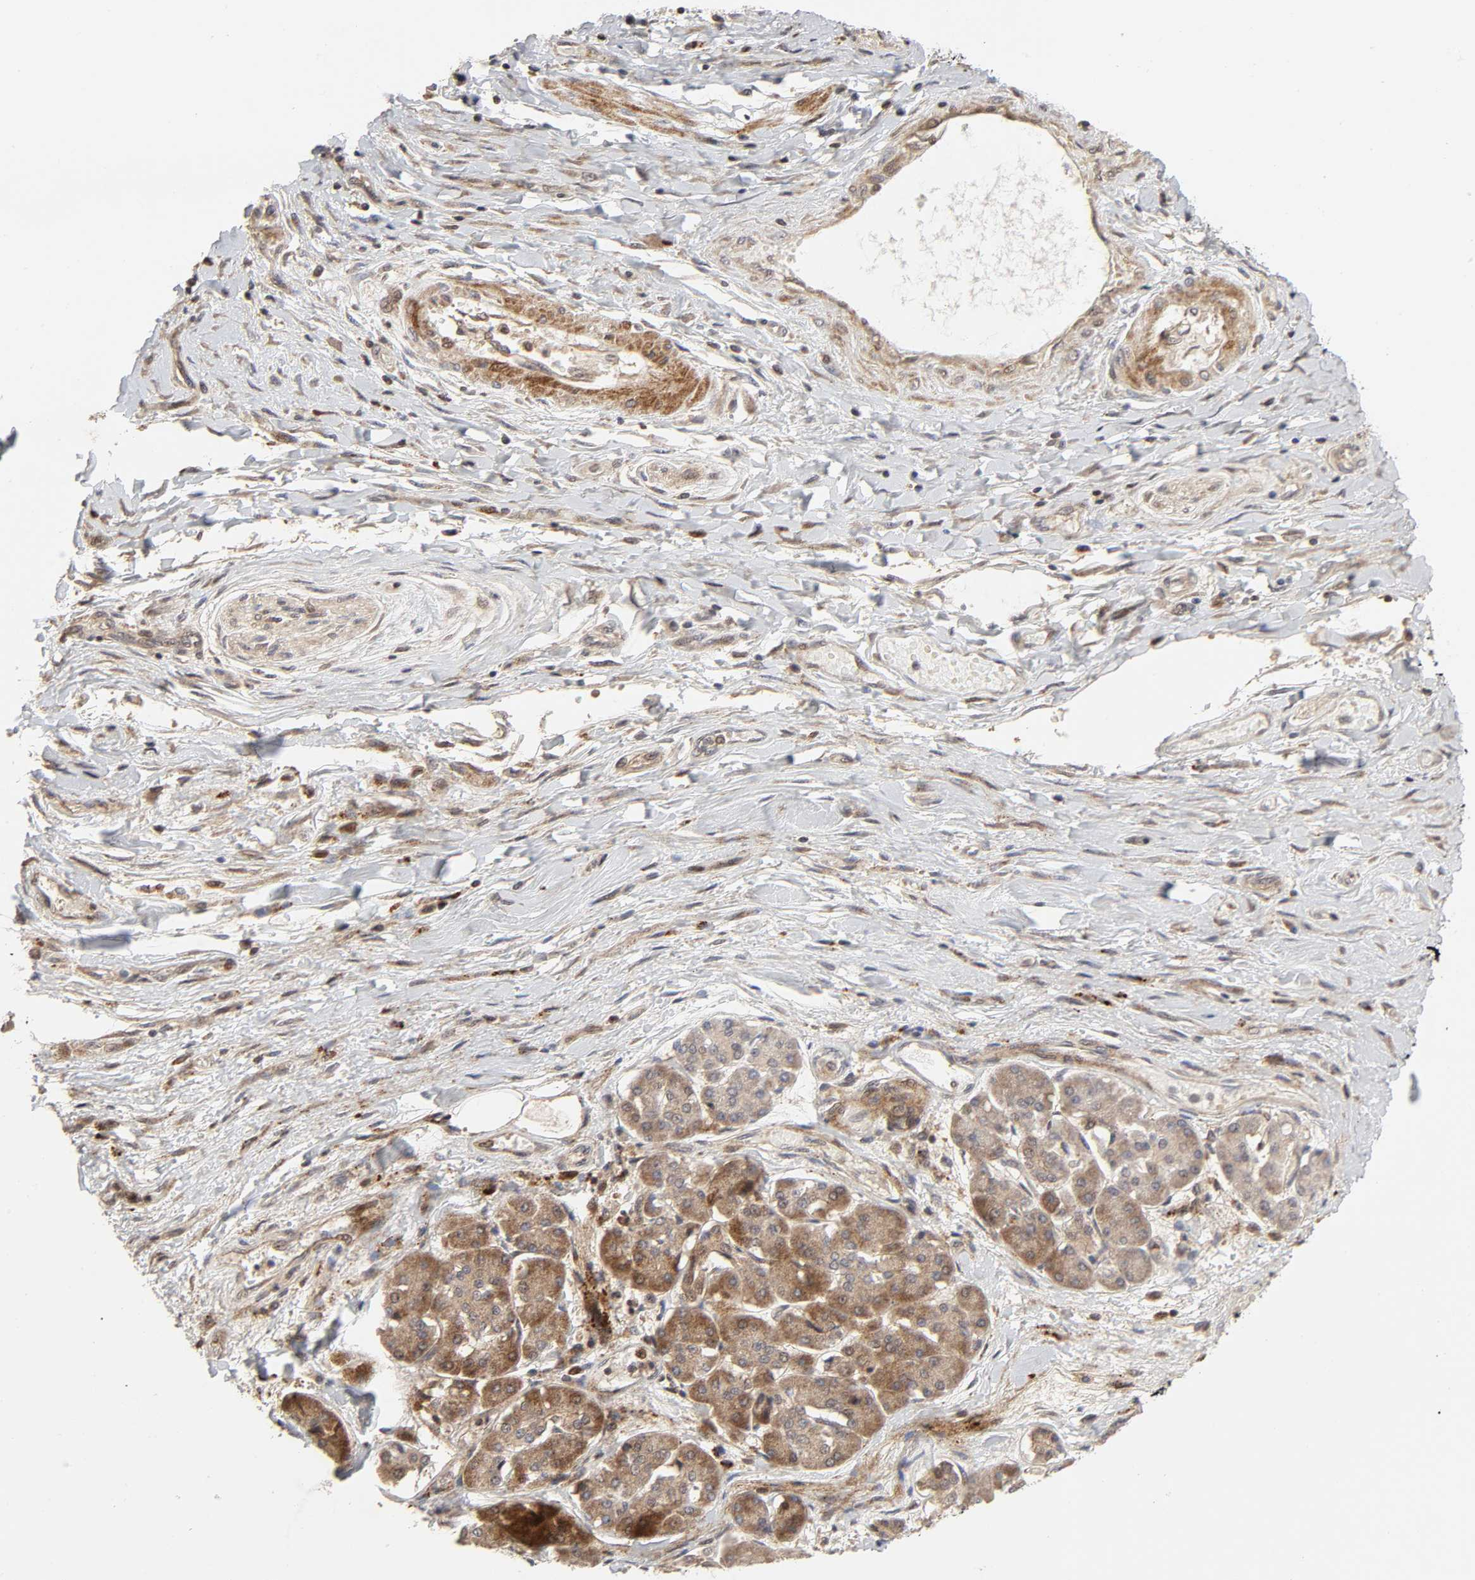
{"staining": {"intensity": "weak", "quantity": ">75%", "location": "cytoplasmic/membranous,nuclear"}, "tissue": "pancreatic cancer", "cell_type": "Tumor cells", "image_type": "cancer", "snomed": [{"axis": "morphology", "description": "Adenocarcinoma, NOS"}, {"axis": "topography", "description": "Pancreas"}], "caption": "Human pancreatic cancer (adenocarcinoma) stained with a brown dye reveals weak cytoplasmic/membranous and nuclear positive positivity in about >75% of tumor cells.", "gene": "CASP9", "patient": {"sex": "male", "age": 46}}